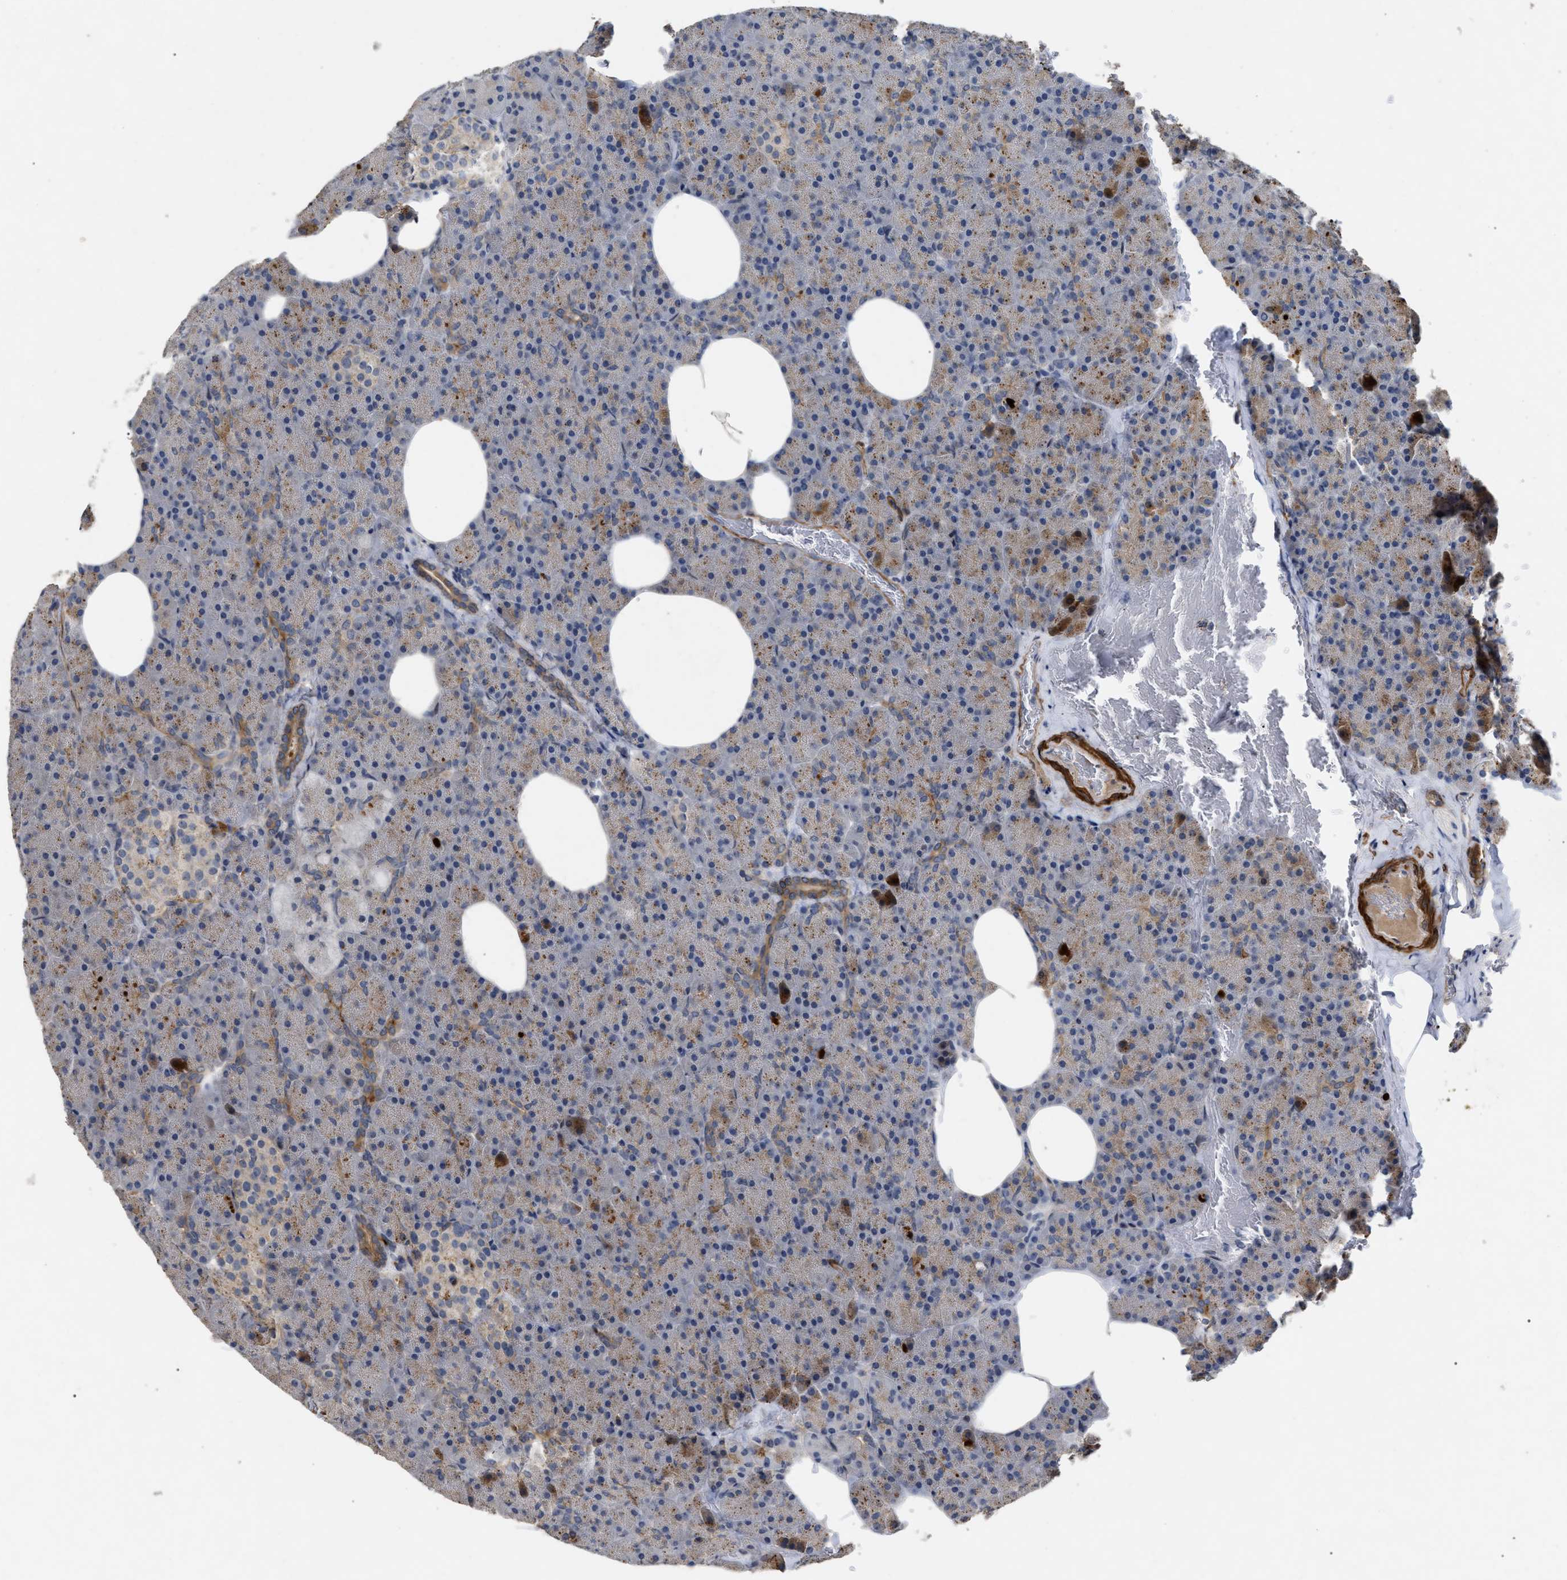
{"staining": {"intensity": "strong", "quantity": "25%-75%", "location": "cytoplasmic/membranous"}, "tissue": "pancreas", "cell_type": "Exocrine glandular cells", "image_type": "normal", "snomed": [{"axis": "morphology", "description": "Normal tissue, NOS"}, {"axis": "topography", "description": "Pancreas"}], "caption": "Normal pancreas demonstrates strong cytoplasmic/membranous expression in about 25%-75% of exocrine glandular cells, visualized by immunohistochemistry.", "gene": "ST6GALNAC6", "patient": {"sex": "female", "age": 35}}